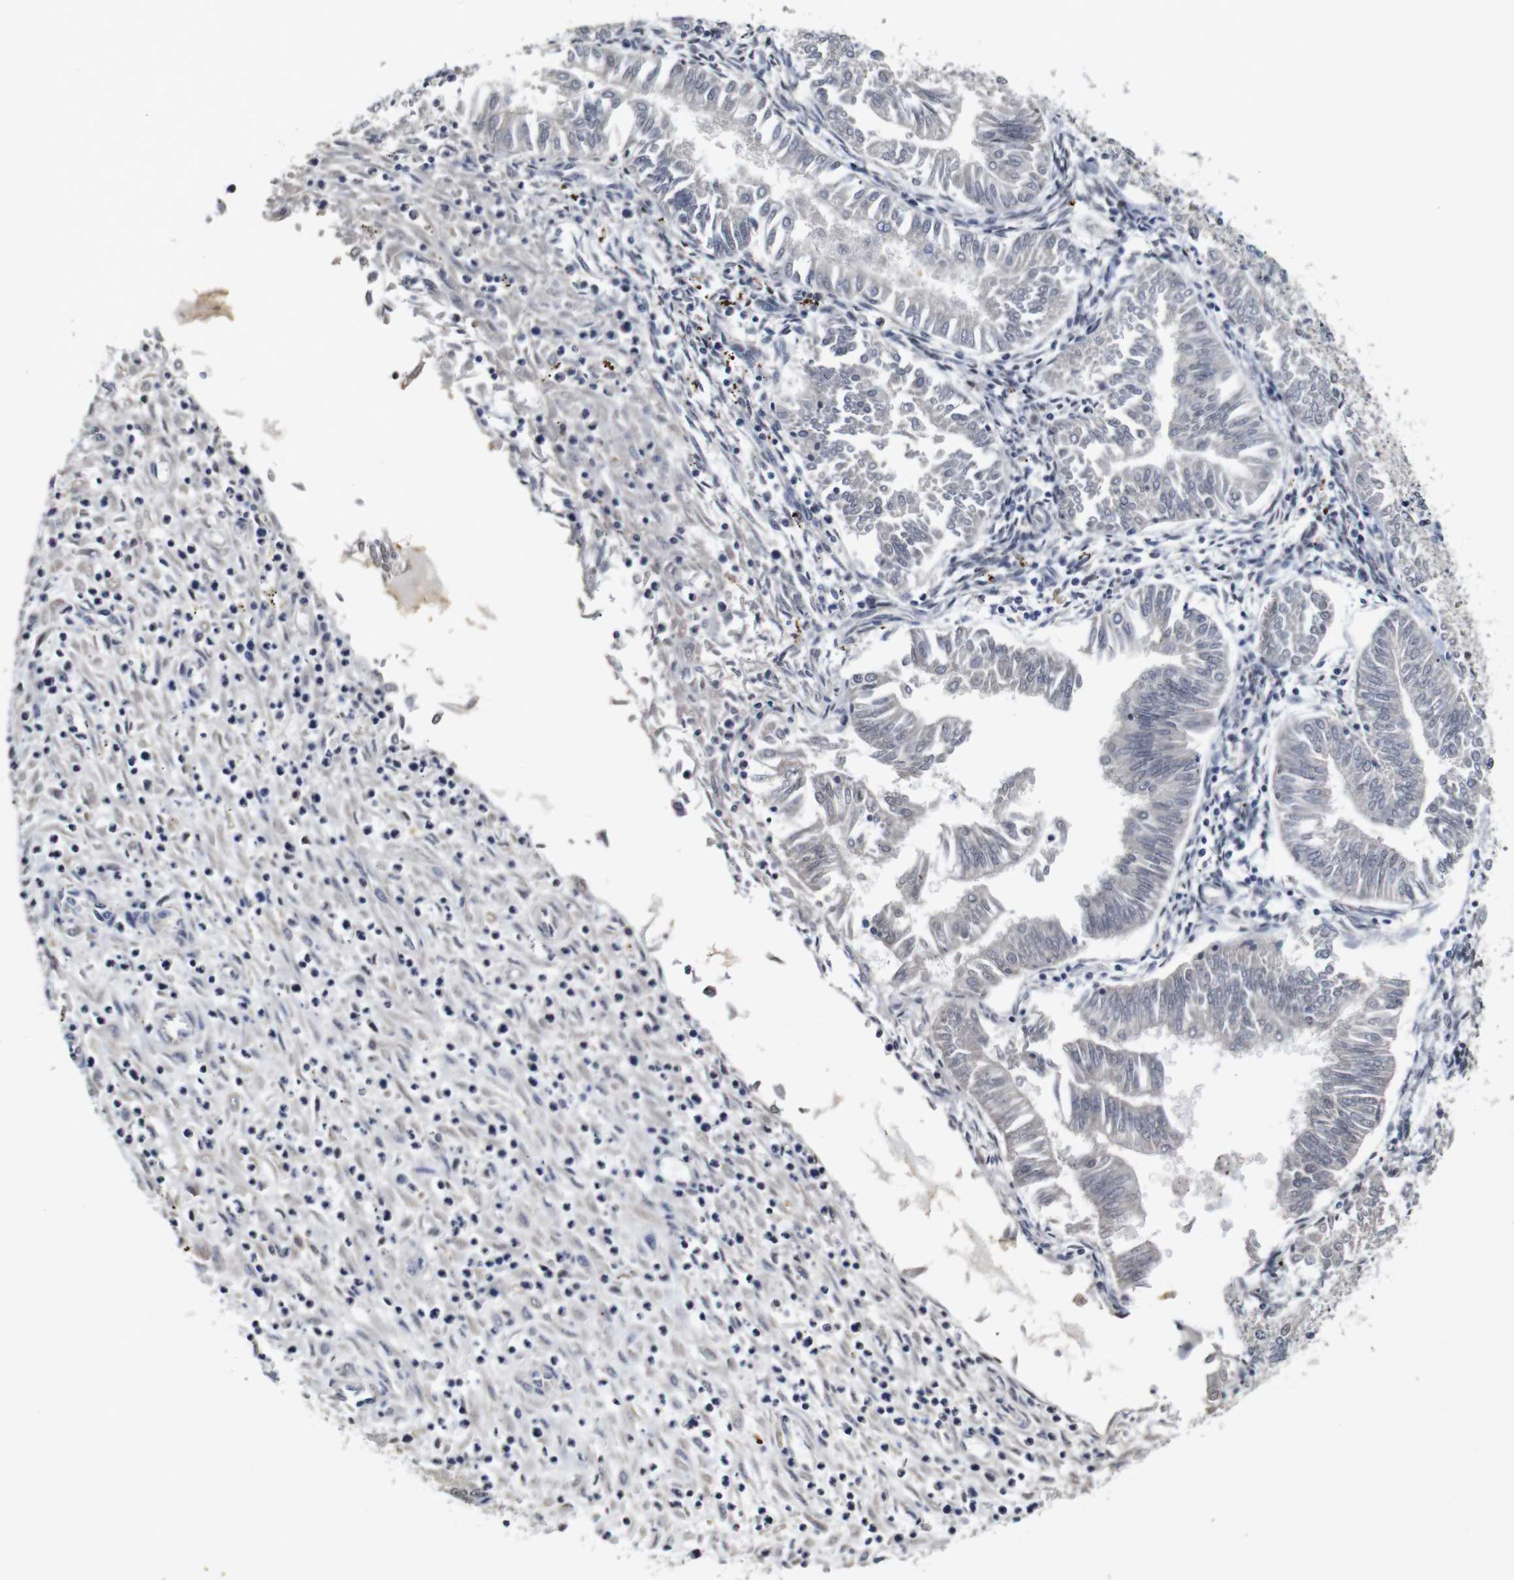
{"staining": {"intensity": "negative", "quantity": "none", "location": "none"}, "tissue": "endometrial cancer", "cell_type": "Tumor cells", "image_type": "cancer", "snomed": [{"axis": "morphology", "description": "Adenocarcinoma, NOS"}, {"axis": "topography", "description": "Endometrium"}], "caption": "There is no significant expression in tumor cells of endometrial cancer (adenocarcinoma).", "gene": "NTRK3", "patient": {"sex": "female", "age": 53}}